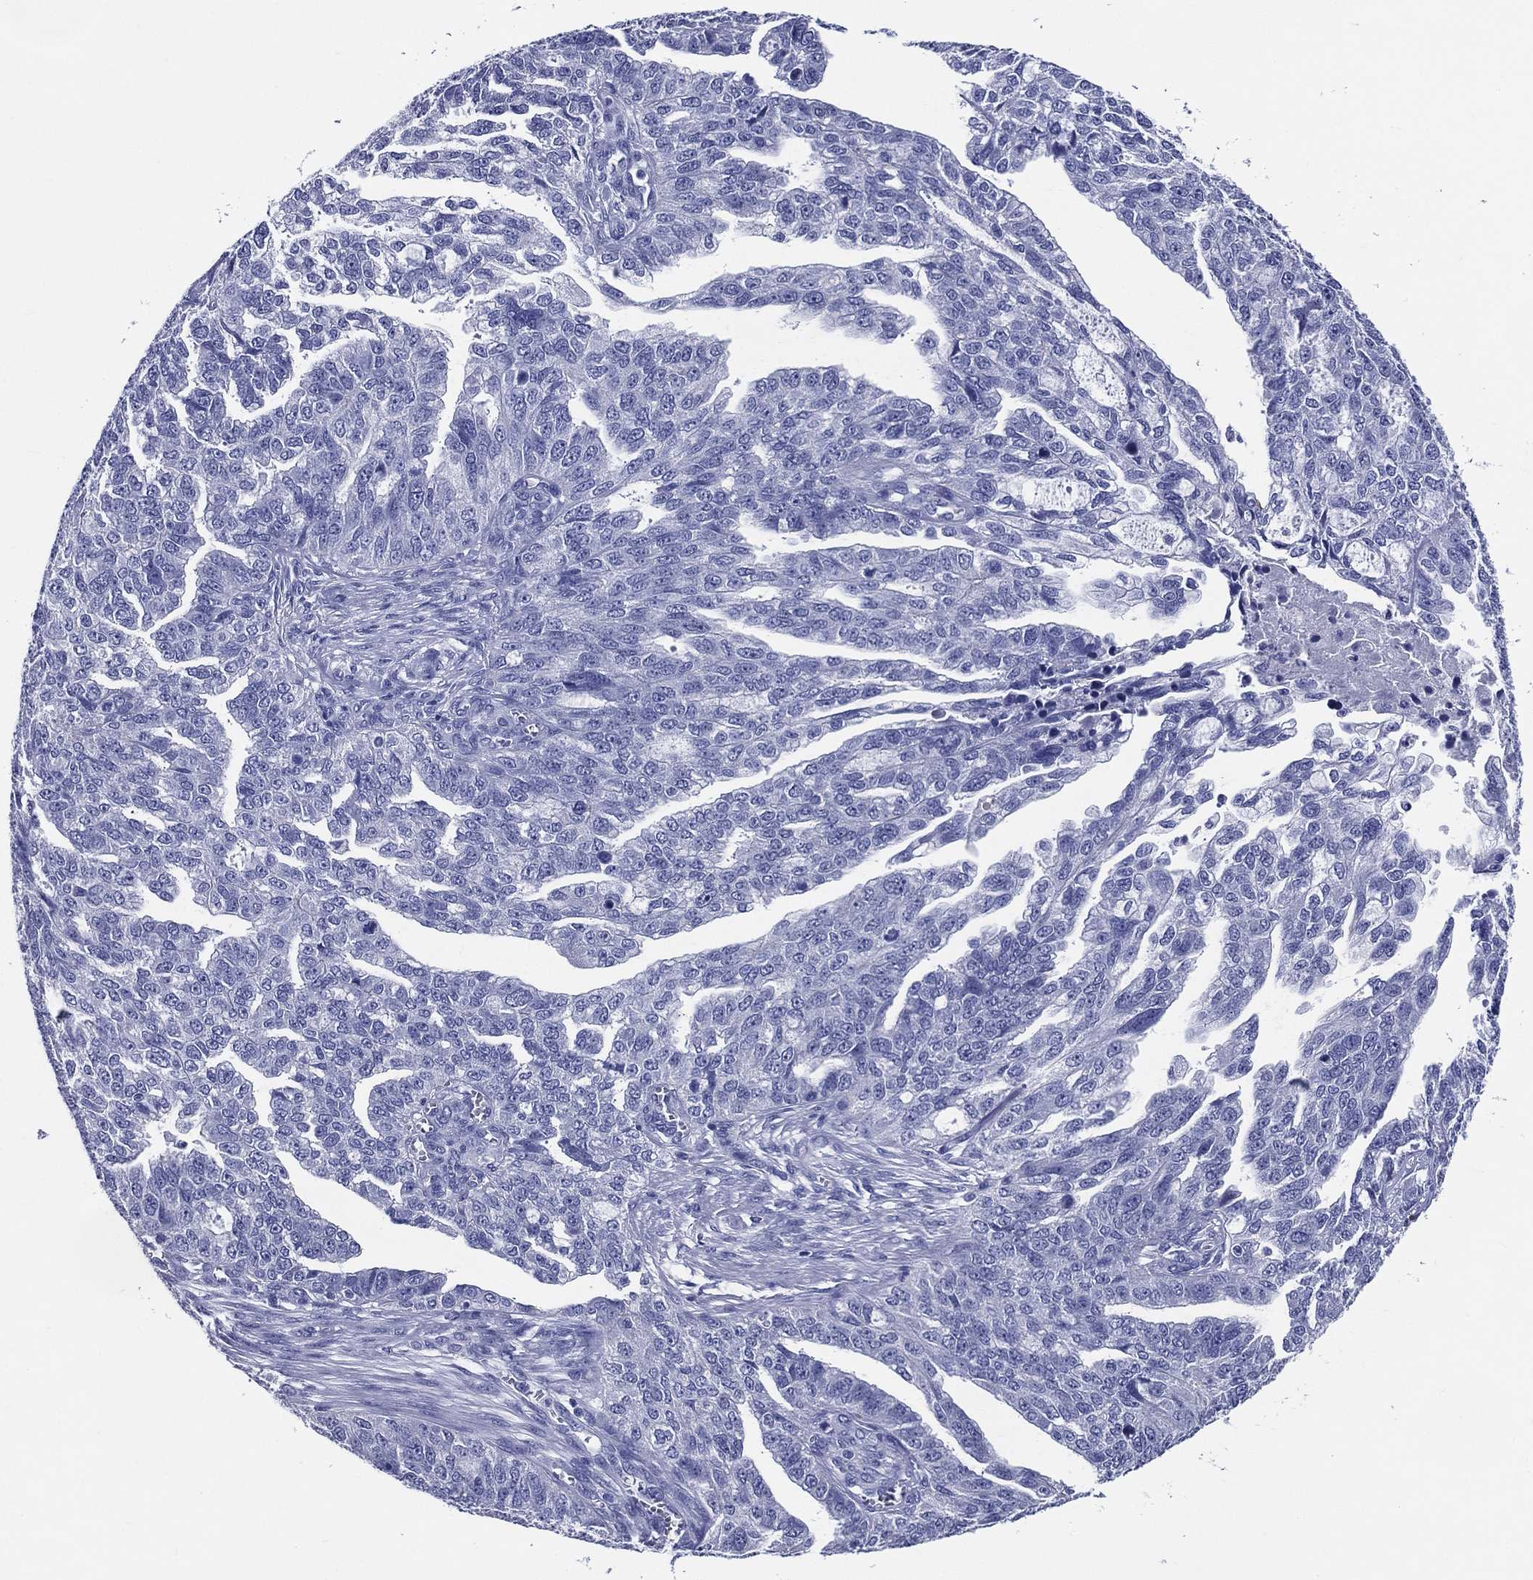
{"staining": {"intensity": "negative", "quantity": "none", "location": "none"}, "tissue": "ovarian cancer", "cell_type": "Tumor cells", "image_type": "cancer", "snomed": [{"axis": "morphology", "description": "Cystadenocarcinoma, serous, NOS"}, {"axis": "topography", "description": "Ovary"}], "caption": "Tumor cells show no significant protein staining in ovarian cancer (serous cystadenocarcinoma).", "gene": "ACE2", "patient": {"sex": "female", "age": 51}}